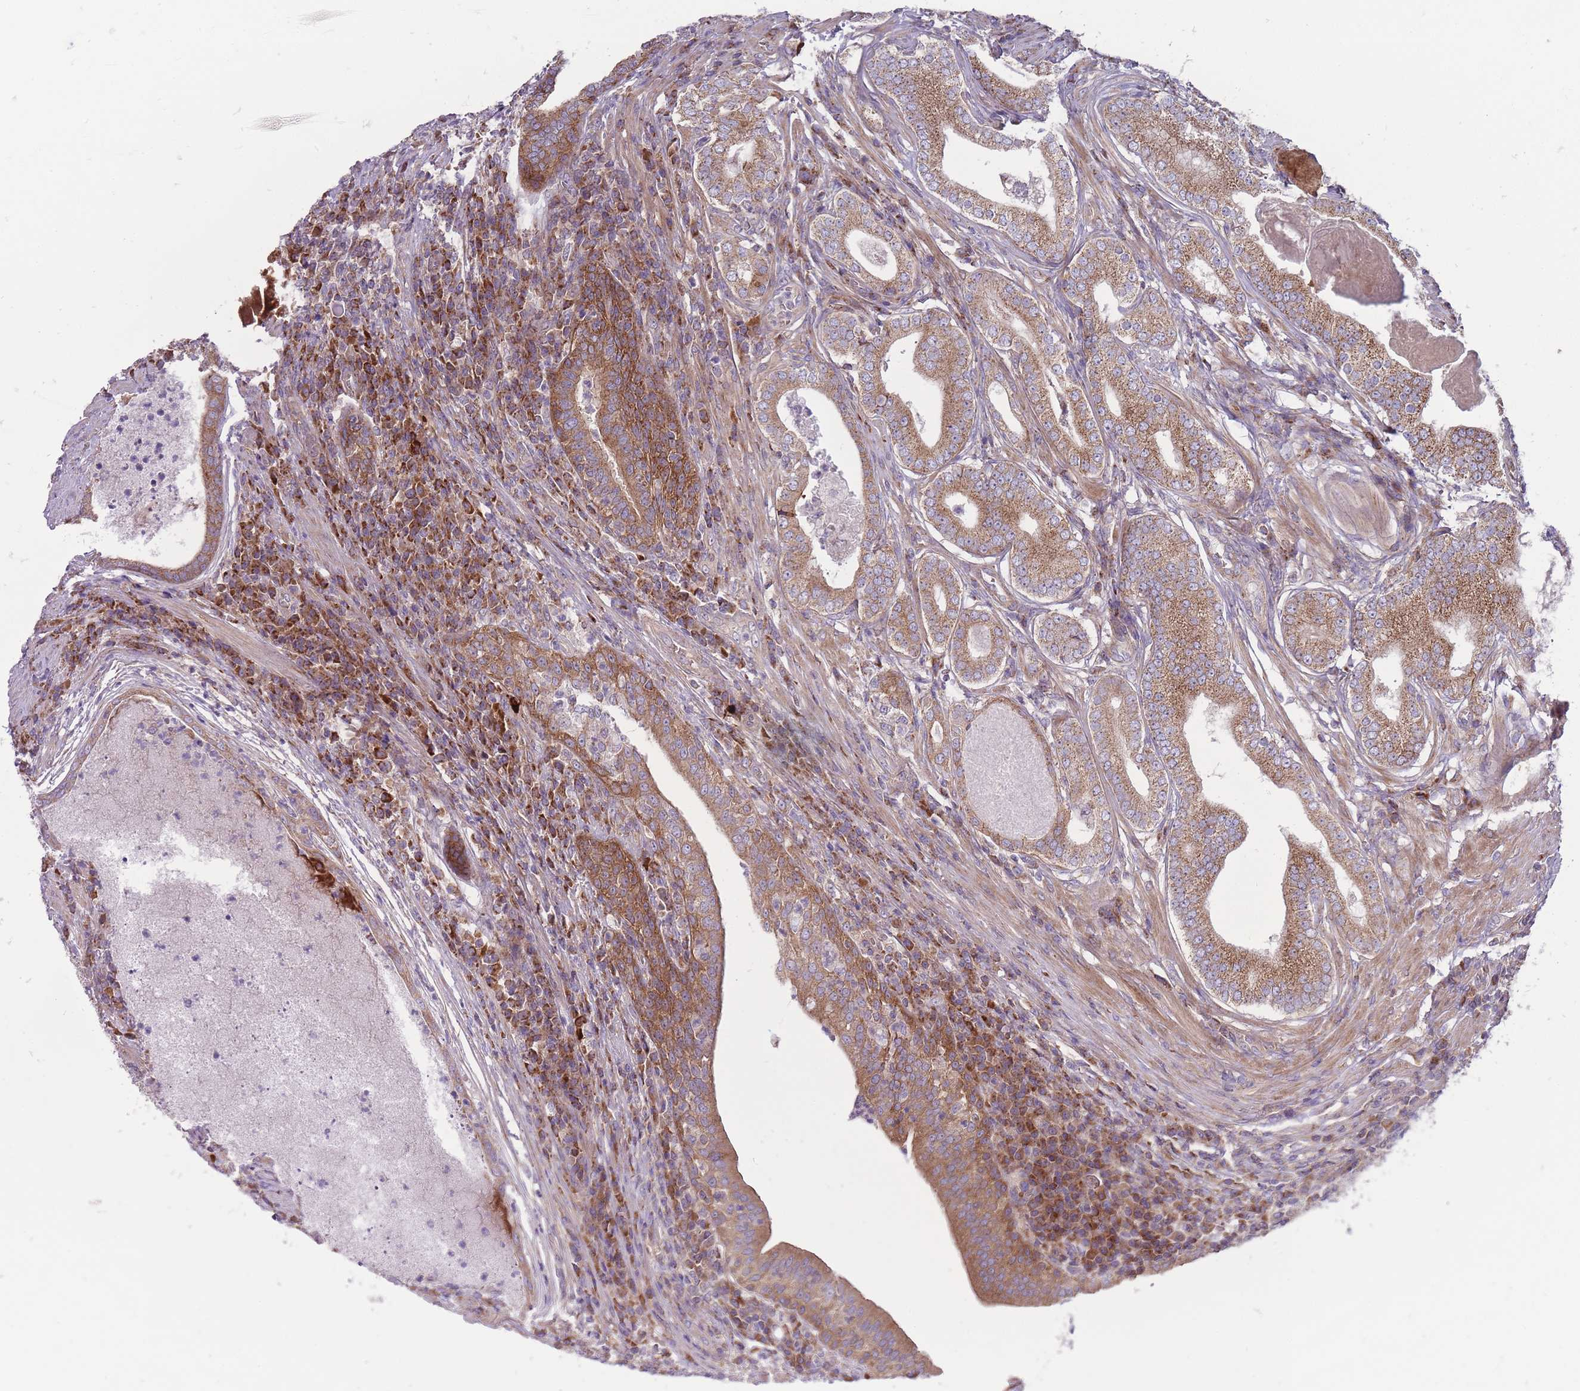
{"staining": {"intensity": "moderate", "quantity": ">75%", "location": "cytoplasmic/membranous"}, "tissue": "prostate cancer", "cell_type": "Tumor cells", "image_type": "cancer", "snomed": [{"axis": "morphology", "description": "Adenocarcinoma, Low grade"}, {"axis": "topography", "description": "Prostate"}], "caption": "Prostate cancer (low-grade adenocarcinoma) stained with DAB immunohistochemistry (IHC) reveals medium levels of moderate cytoplasmic/membranous staining in about >75% of tumor cells. (DAB IHC, brown staining for protein, blue staining for nuclei).", "gene": "ANKRD10", "patient": {"sex": "male", "age": 68}}